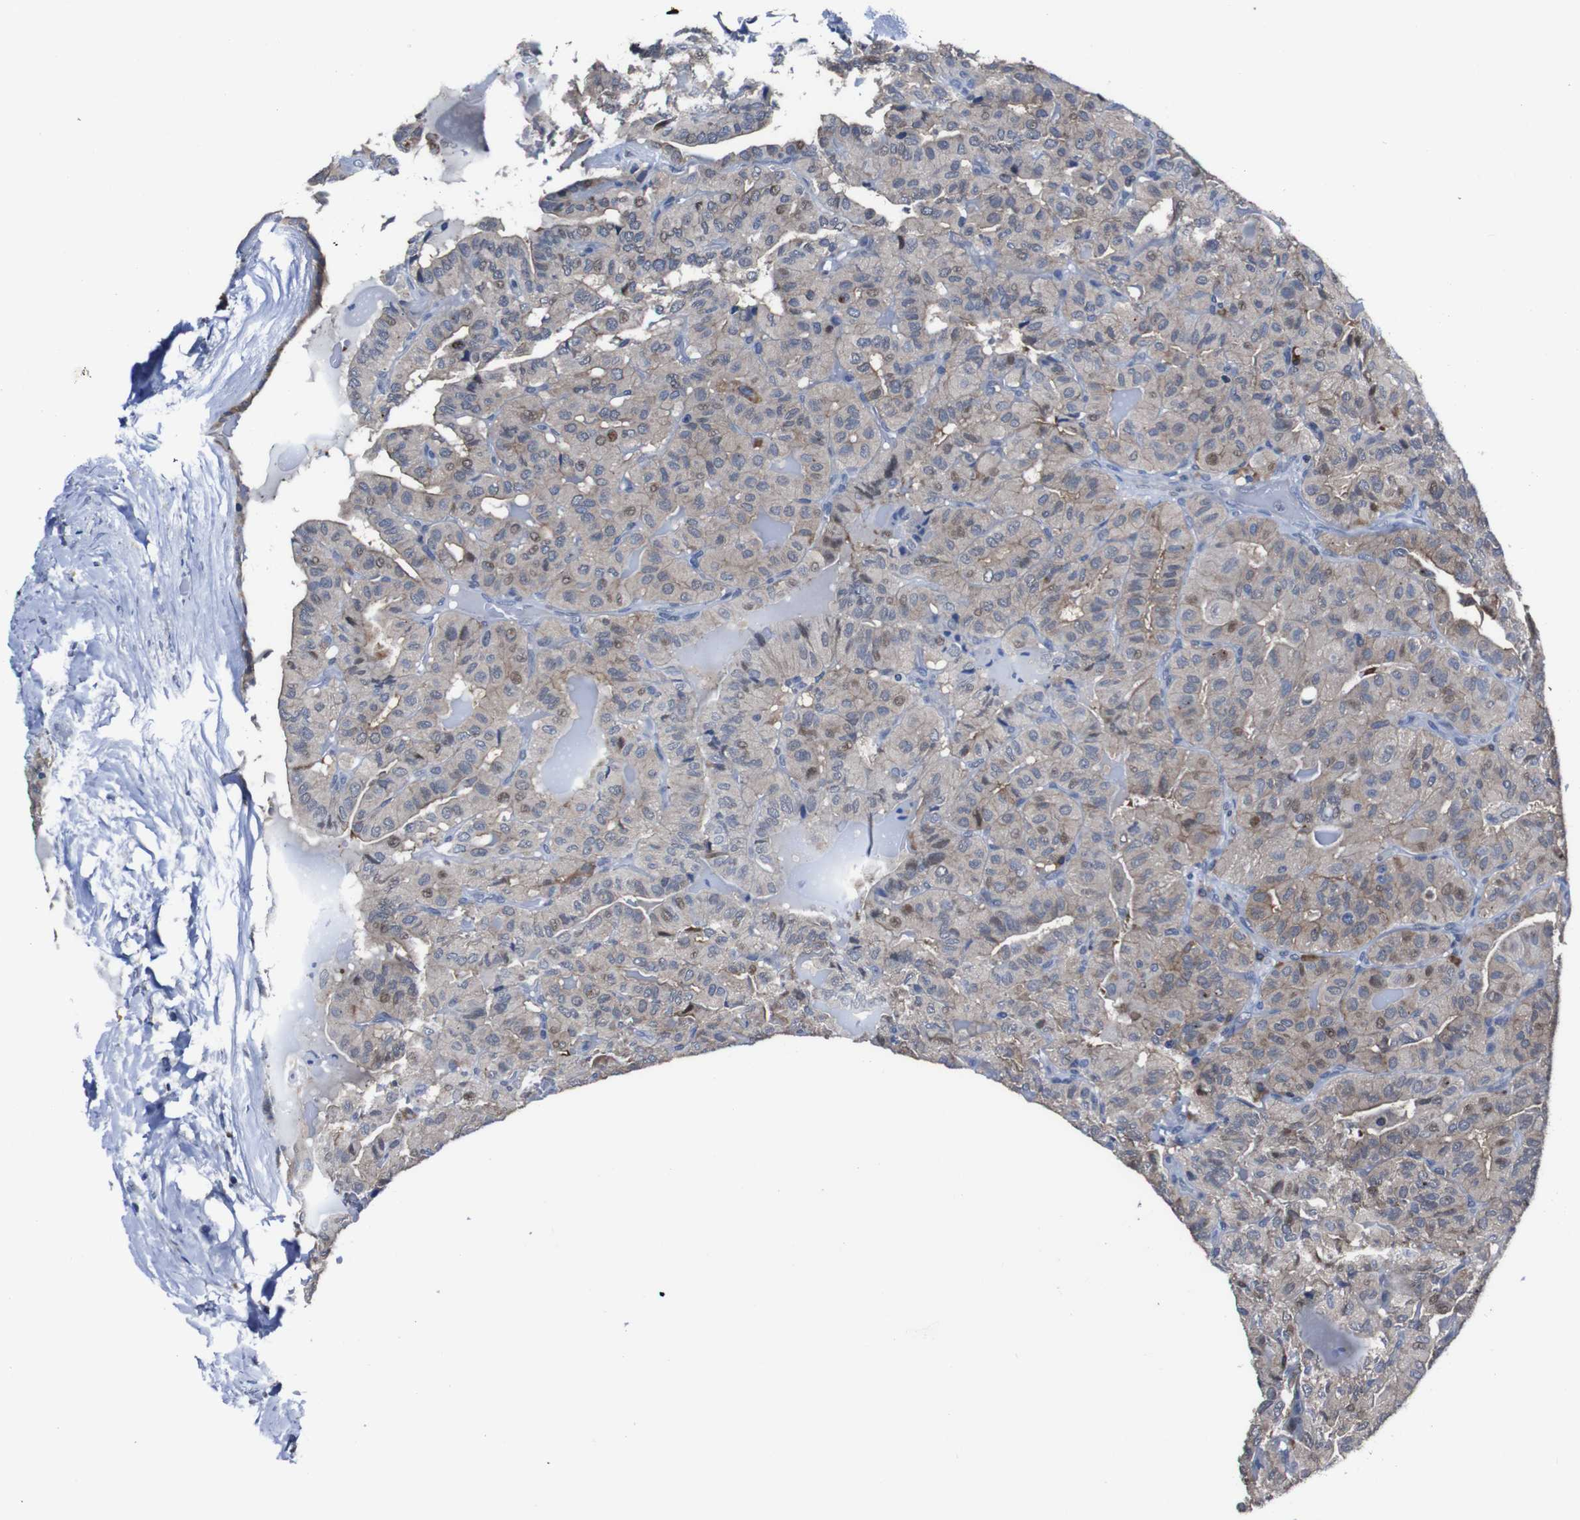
{"staining": {"intensity": "weak", "quantity": "<25%", "location": "cytoplasmic/membranous"}, "tissue": "thyroid cancer", "cell_type": "Tumor cells", "image_type": "cancer", "snomed": [{"axis": "morphology", "description": "Papillary adenocarcinoma, NOS"}, {"axis": "topography", "description": "Thyroid gland"}], "caption": "The photomicrograph demonstrates no significant staining in tumor cells of thyroid papillary adenocarcinoma.", "gene": "SEMA4B", "patient": {"sex": "male", "age": 77}}